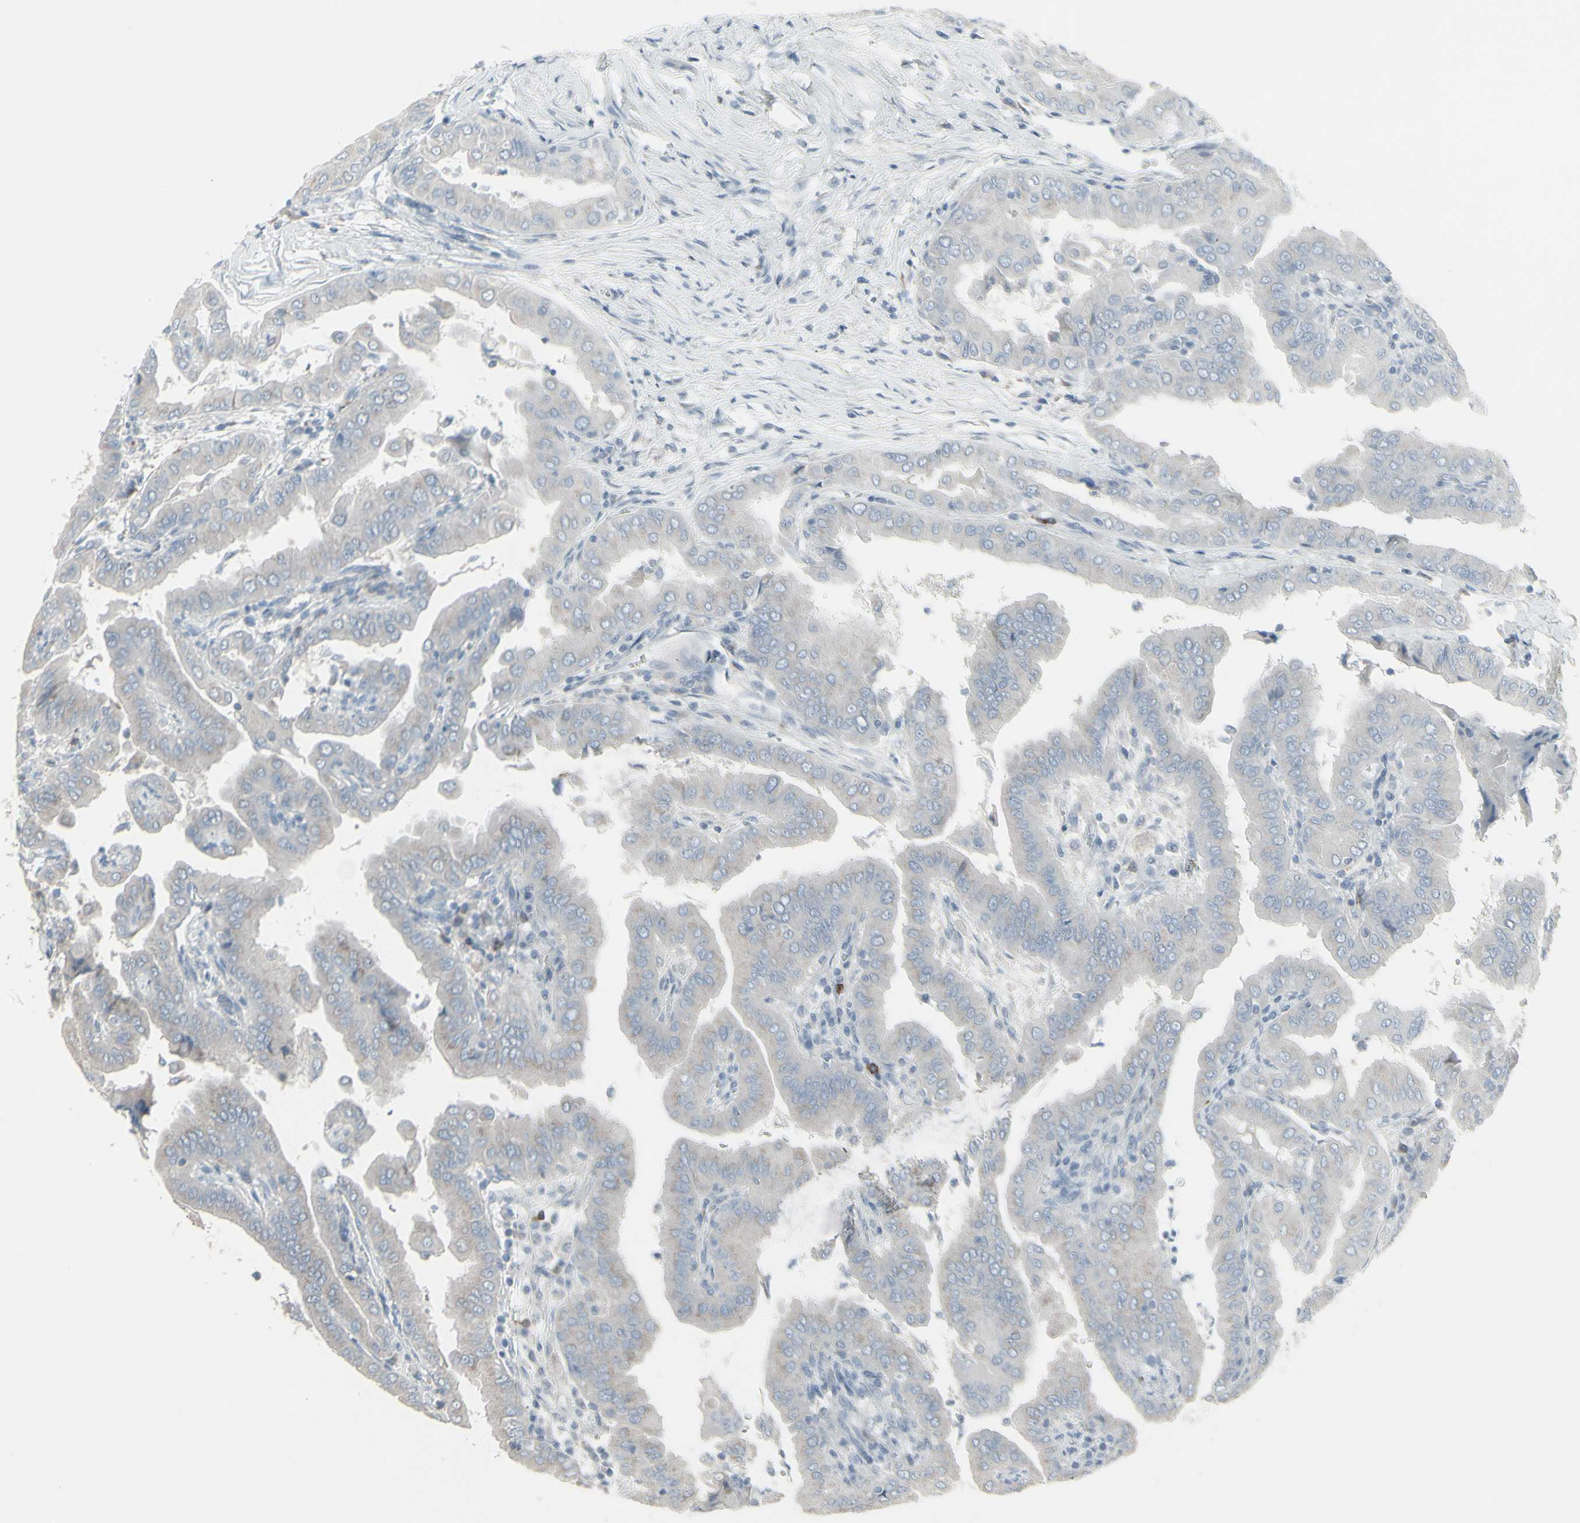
{"staining": {"intensity": "weak", "quantity": "<25%", "location": "cytoplasmic/membranous"}, "tissue": "thyroid cancer", "cell_type": "Tumor cells", "image_type": "cancer", "snomed": [{"axis": "morphology", "description": "Papillary adenocarcinoma, NOS"}, {"axis": "topography", "description": "Thyroid gland"}], "caption": "Tumor cells show no significant expression in thyroid papillary adenocarcinoma.", "gene": "CD79B", "patient": {"sex": "male", "age": 33}}